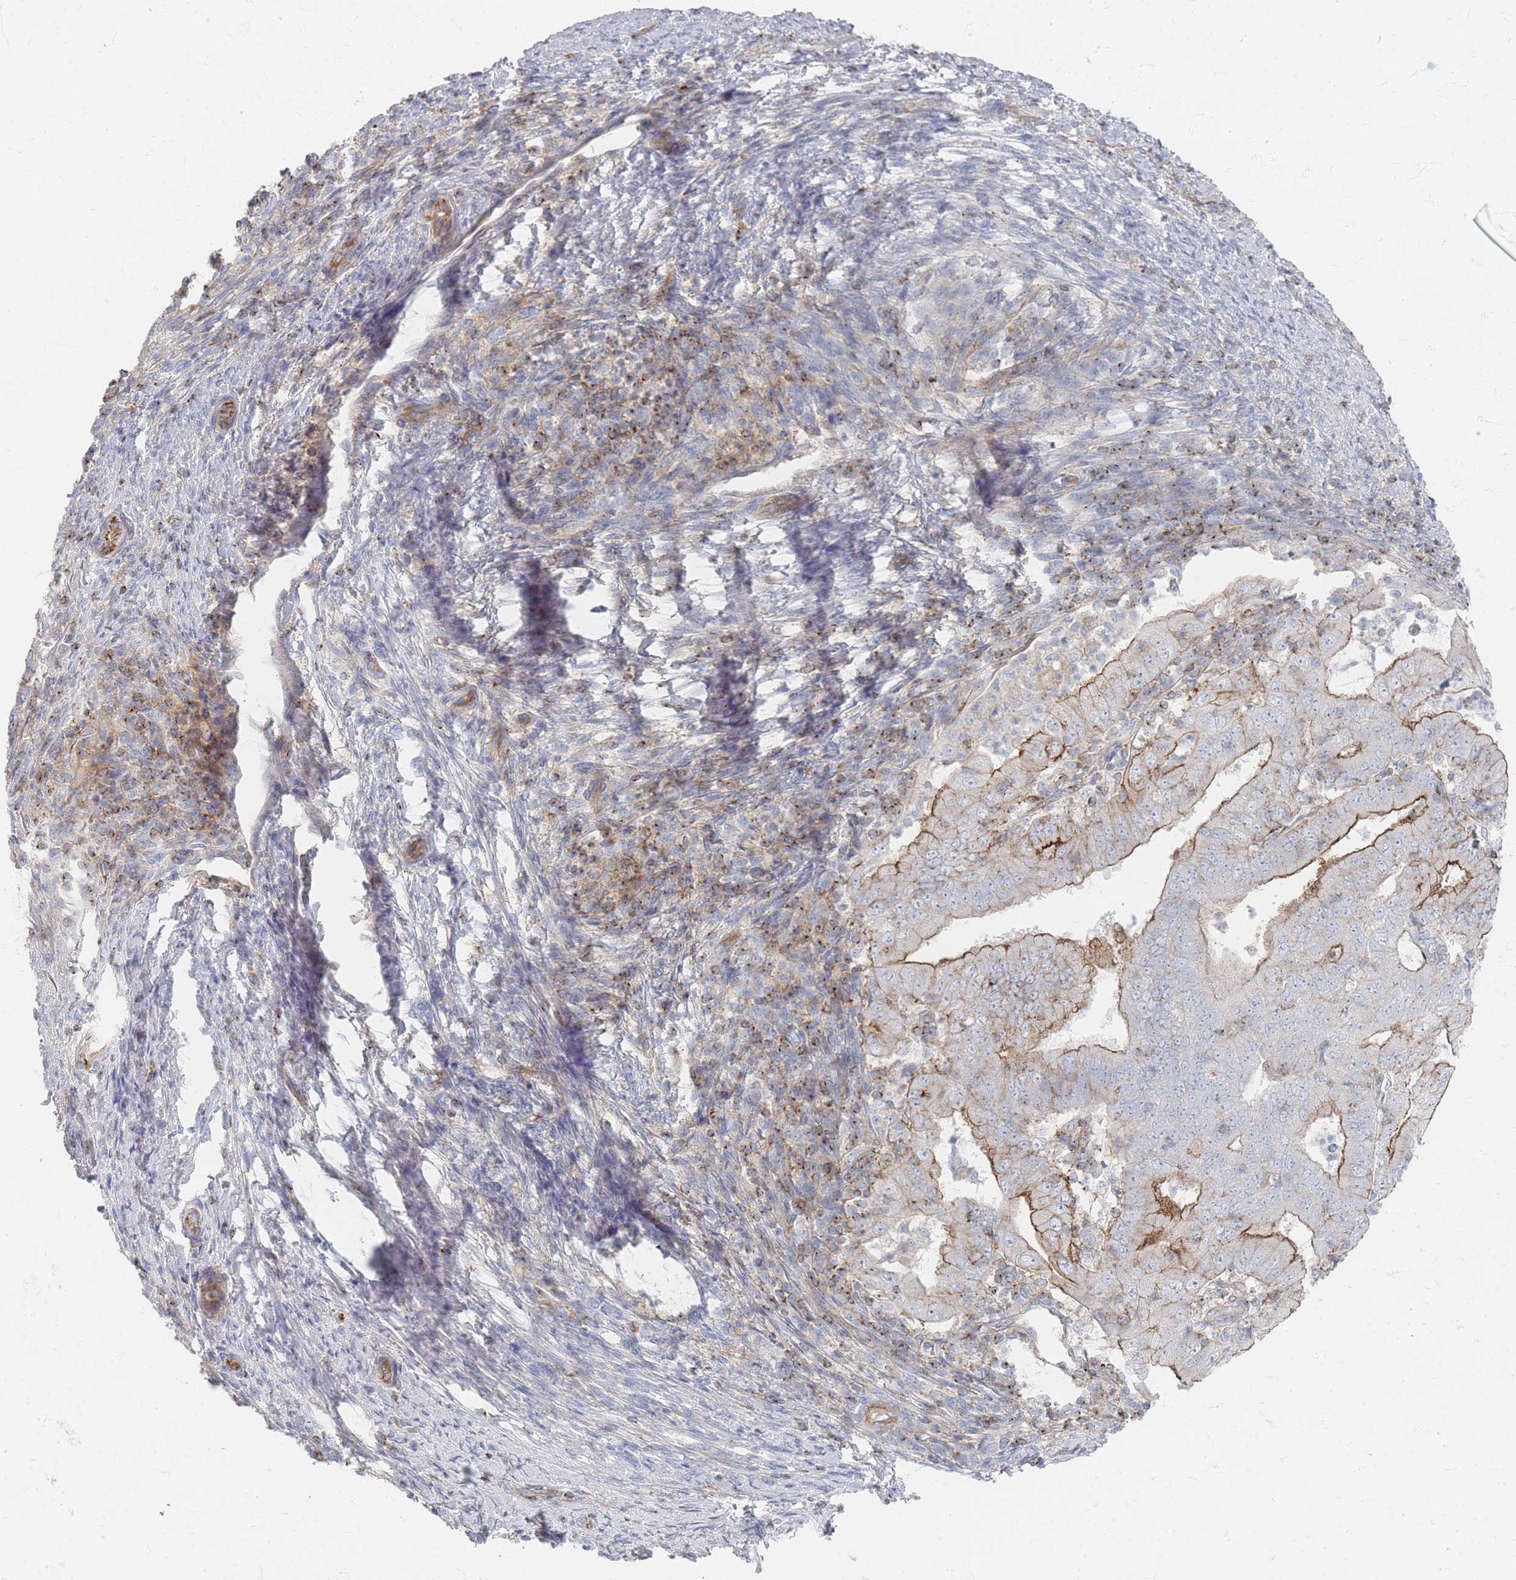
{"staining": {"intensity": "moderate", "quantity": "25%-75%", "location": "cytoplasmic/membranous"}, "tissue": "endometrial cancer", "cell_type": "Tumor cells", "image_type": "cancer", "snomed": [{"axis": "morphology", "description": "Adenocarcinoma, NOS"}, {"axis": "topography", "description": "Endometrium"}], "caption": "Protein expression by IHC exhibits moderate cytoplasmic/membranous positivity in about 25%-75% of tumor cells in adenocarcinoma (endometrial).", "gene": "GNB1", "patient": {"sex": "female", "age": 70}}